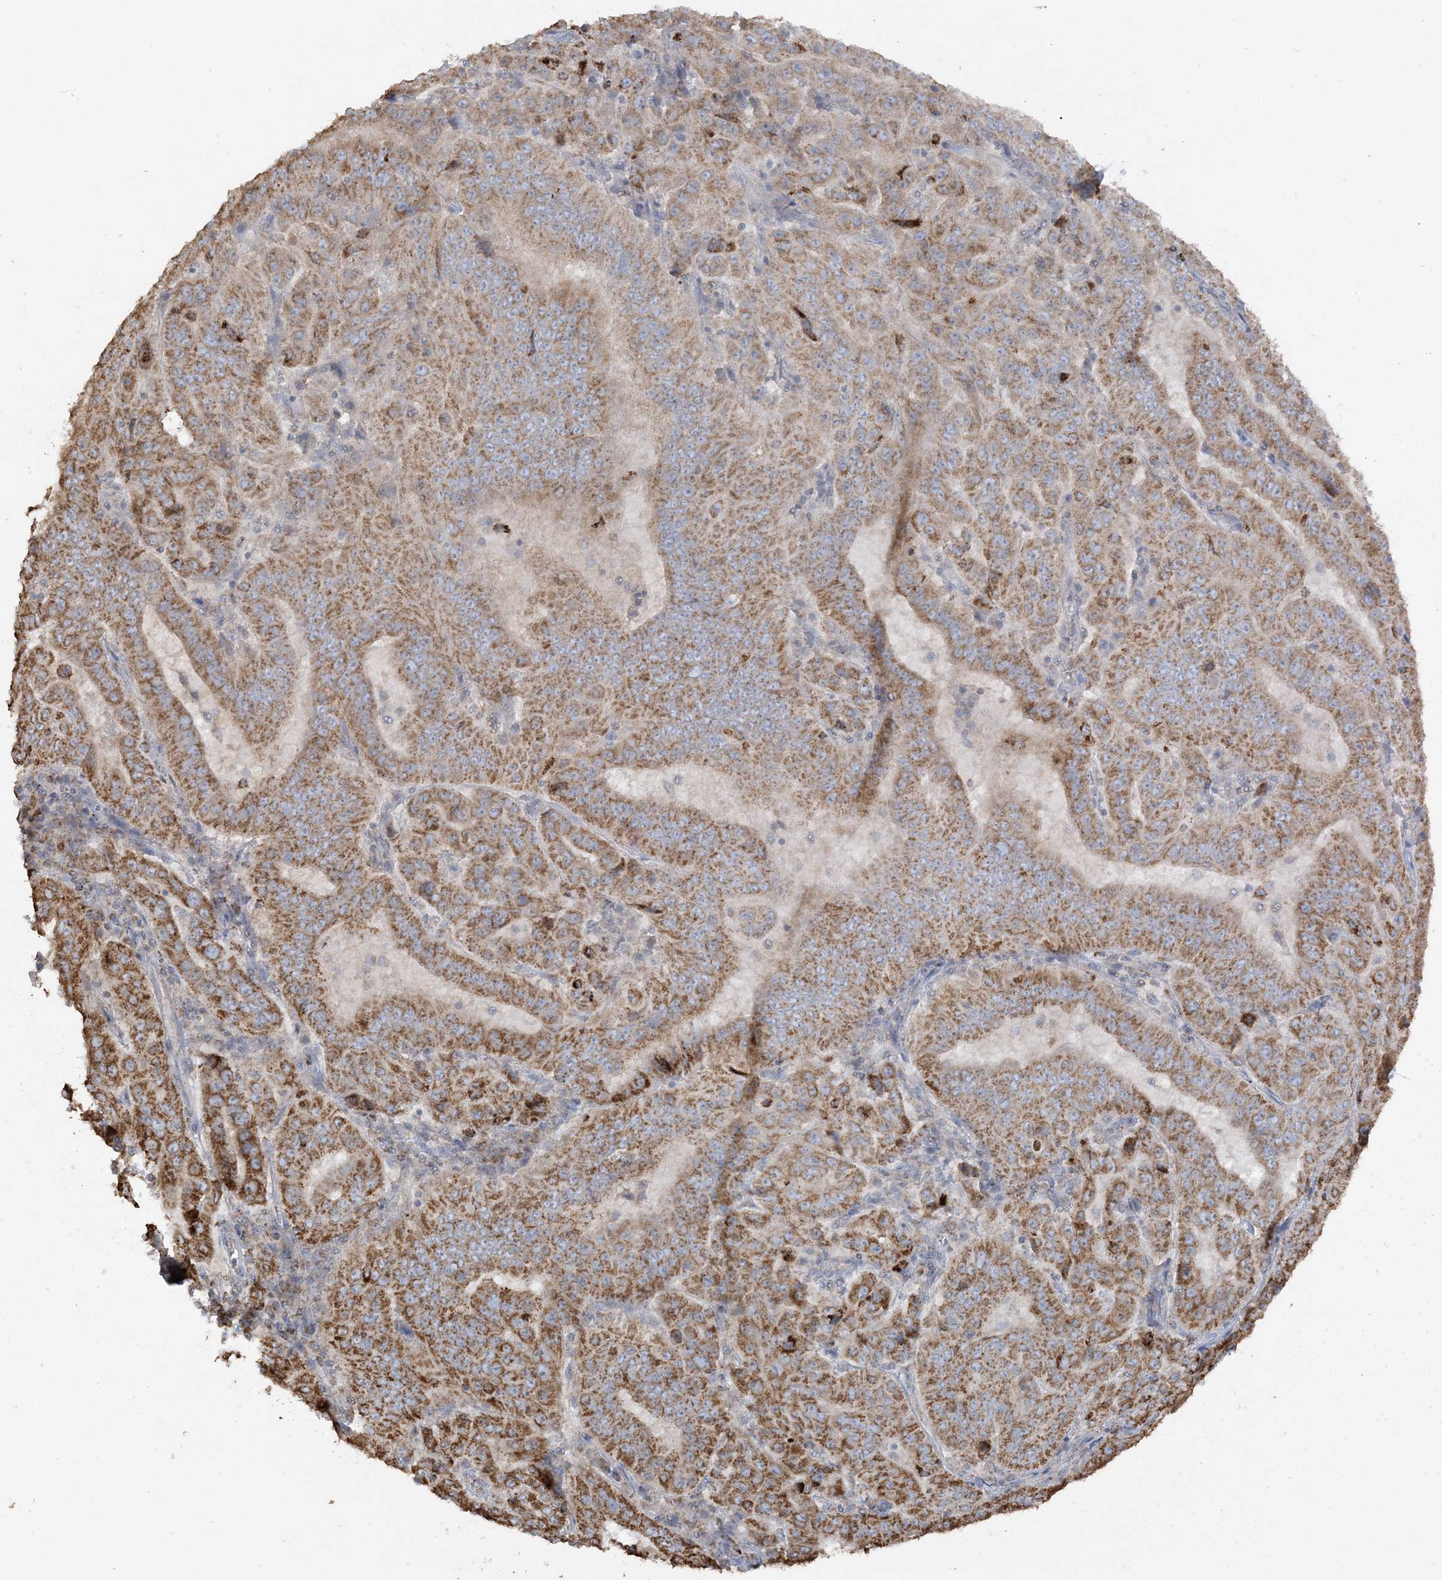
{"staining": {"intensity": "moderate", "quantity": ">75%", "location": "cytoplasmic/membranous"}, "tissue": "pancreatic cancer", "cell_type": "Tumor cells", "image_type": "cancer", "snomed": [{"axis": "morphology", "description": "Adenocarcinoma, NOS"}, {"axis": "topography", "description": "Pancreas"}], "caption": "IHC of pancreatic cancer shows medium levels of moderate cytoplasmic/membranous expression in about >75% of tumor cells.", "gene": "AGA", "patient": {"sex": "male", "age": 63}}